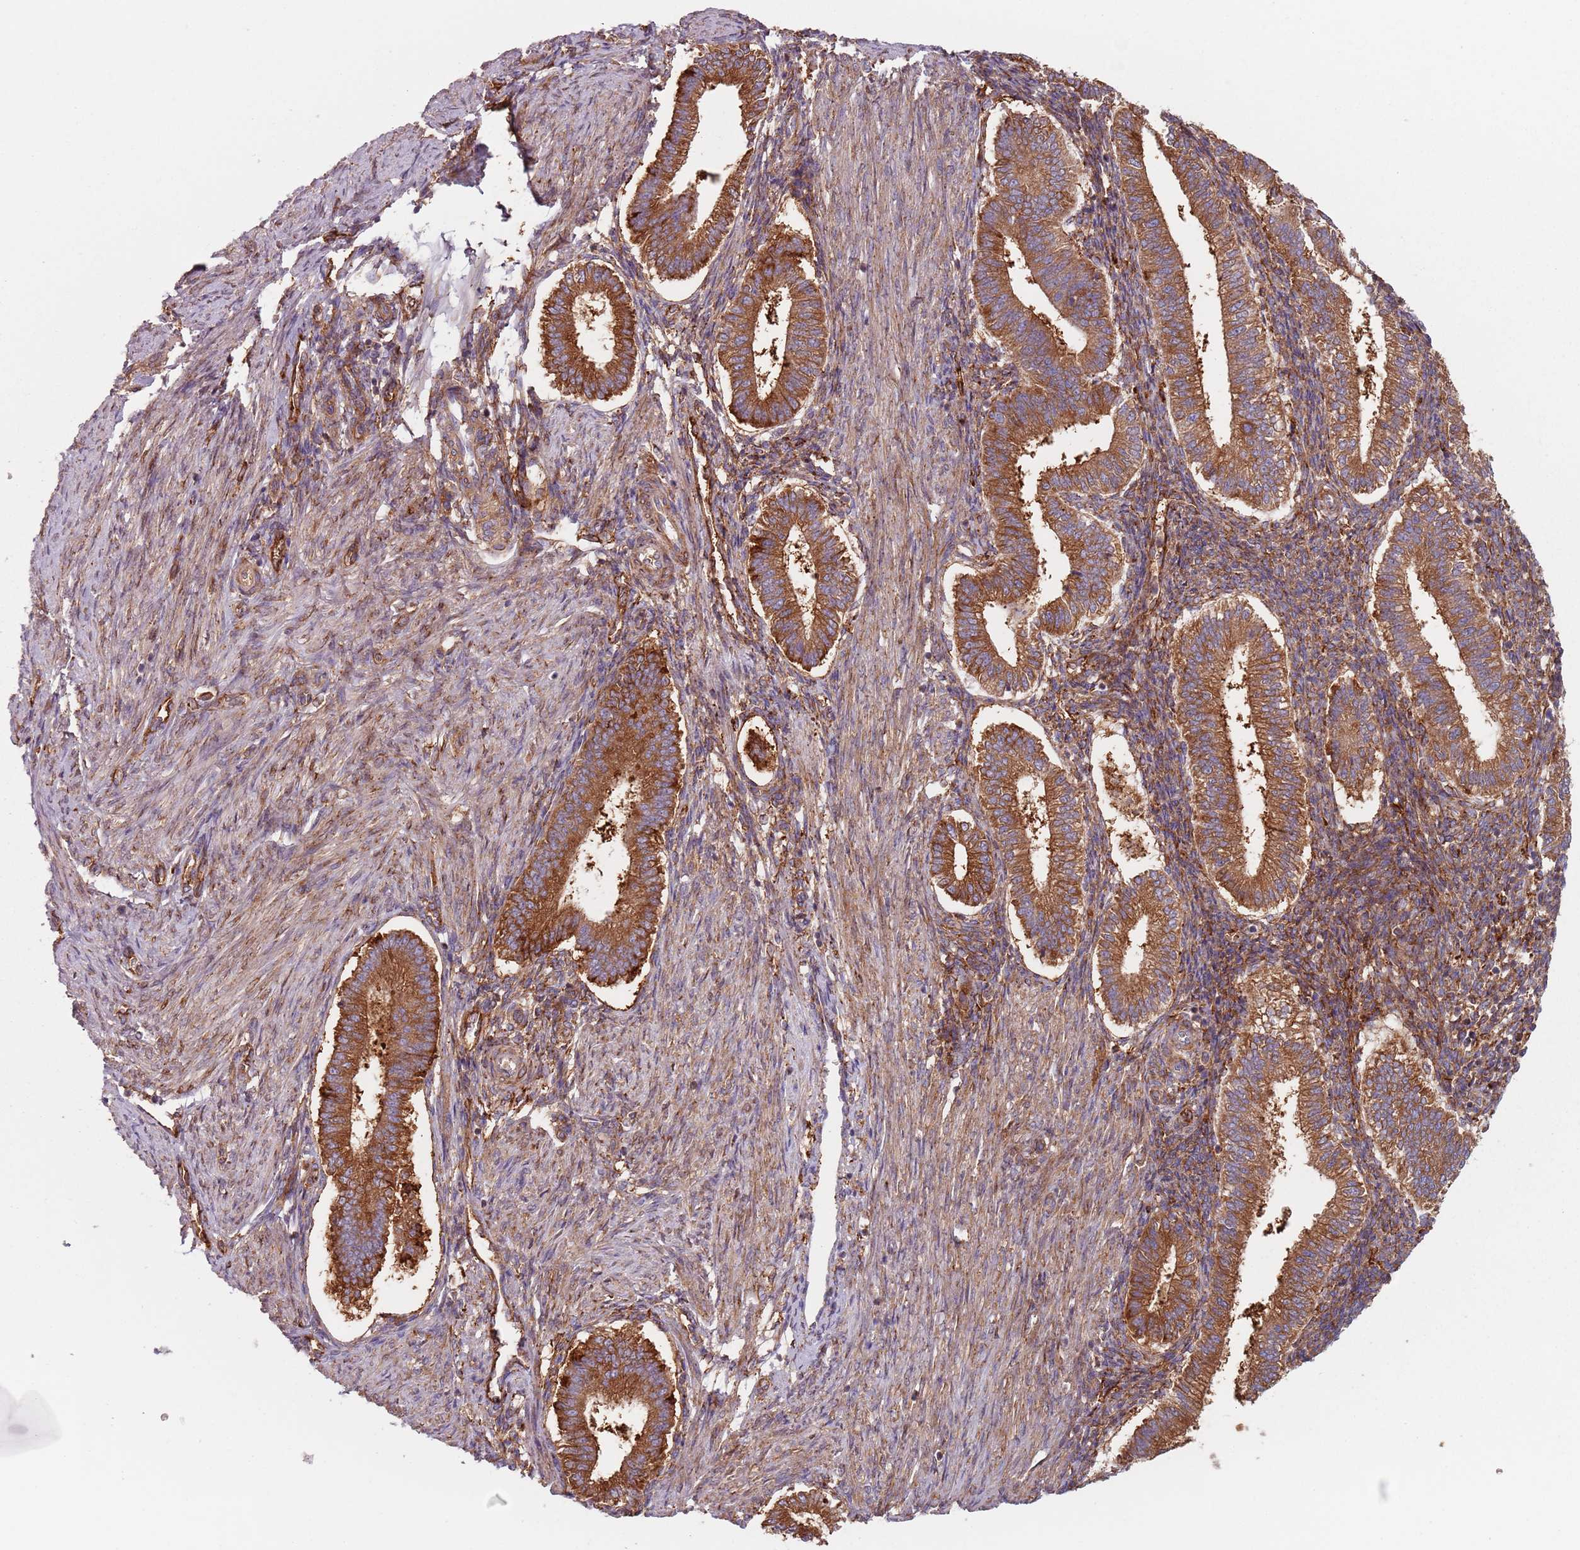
{"staining": {"intensity": "moderate", "quantity": ">75%", "location": "cytoplasmic/membranous"}, "tissue": "endometrium", "cell_type": "Cells in endometrial stroma", "image_type": "normal", "snomed": [{"axis": "morphology", "description": "Normal tissue, NOS"}, {"axis": "topography", "description": "Endometrium"}], "caption": "Immunohistochemical staining of normal human endometrium reveals moderate cytoplasmic/membranous protein expression in approximately >75% of cells in endometrial stroma. The staining was performed using DAB (3,3'-diaminobenzidine) to visualize the protein expression in brown, while the nuclei were stained in blue with hematoxylin (Magnification: 20x).", "gene": "TPD52L2", "patient": {"sex": "female", "age": 25}}